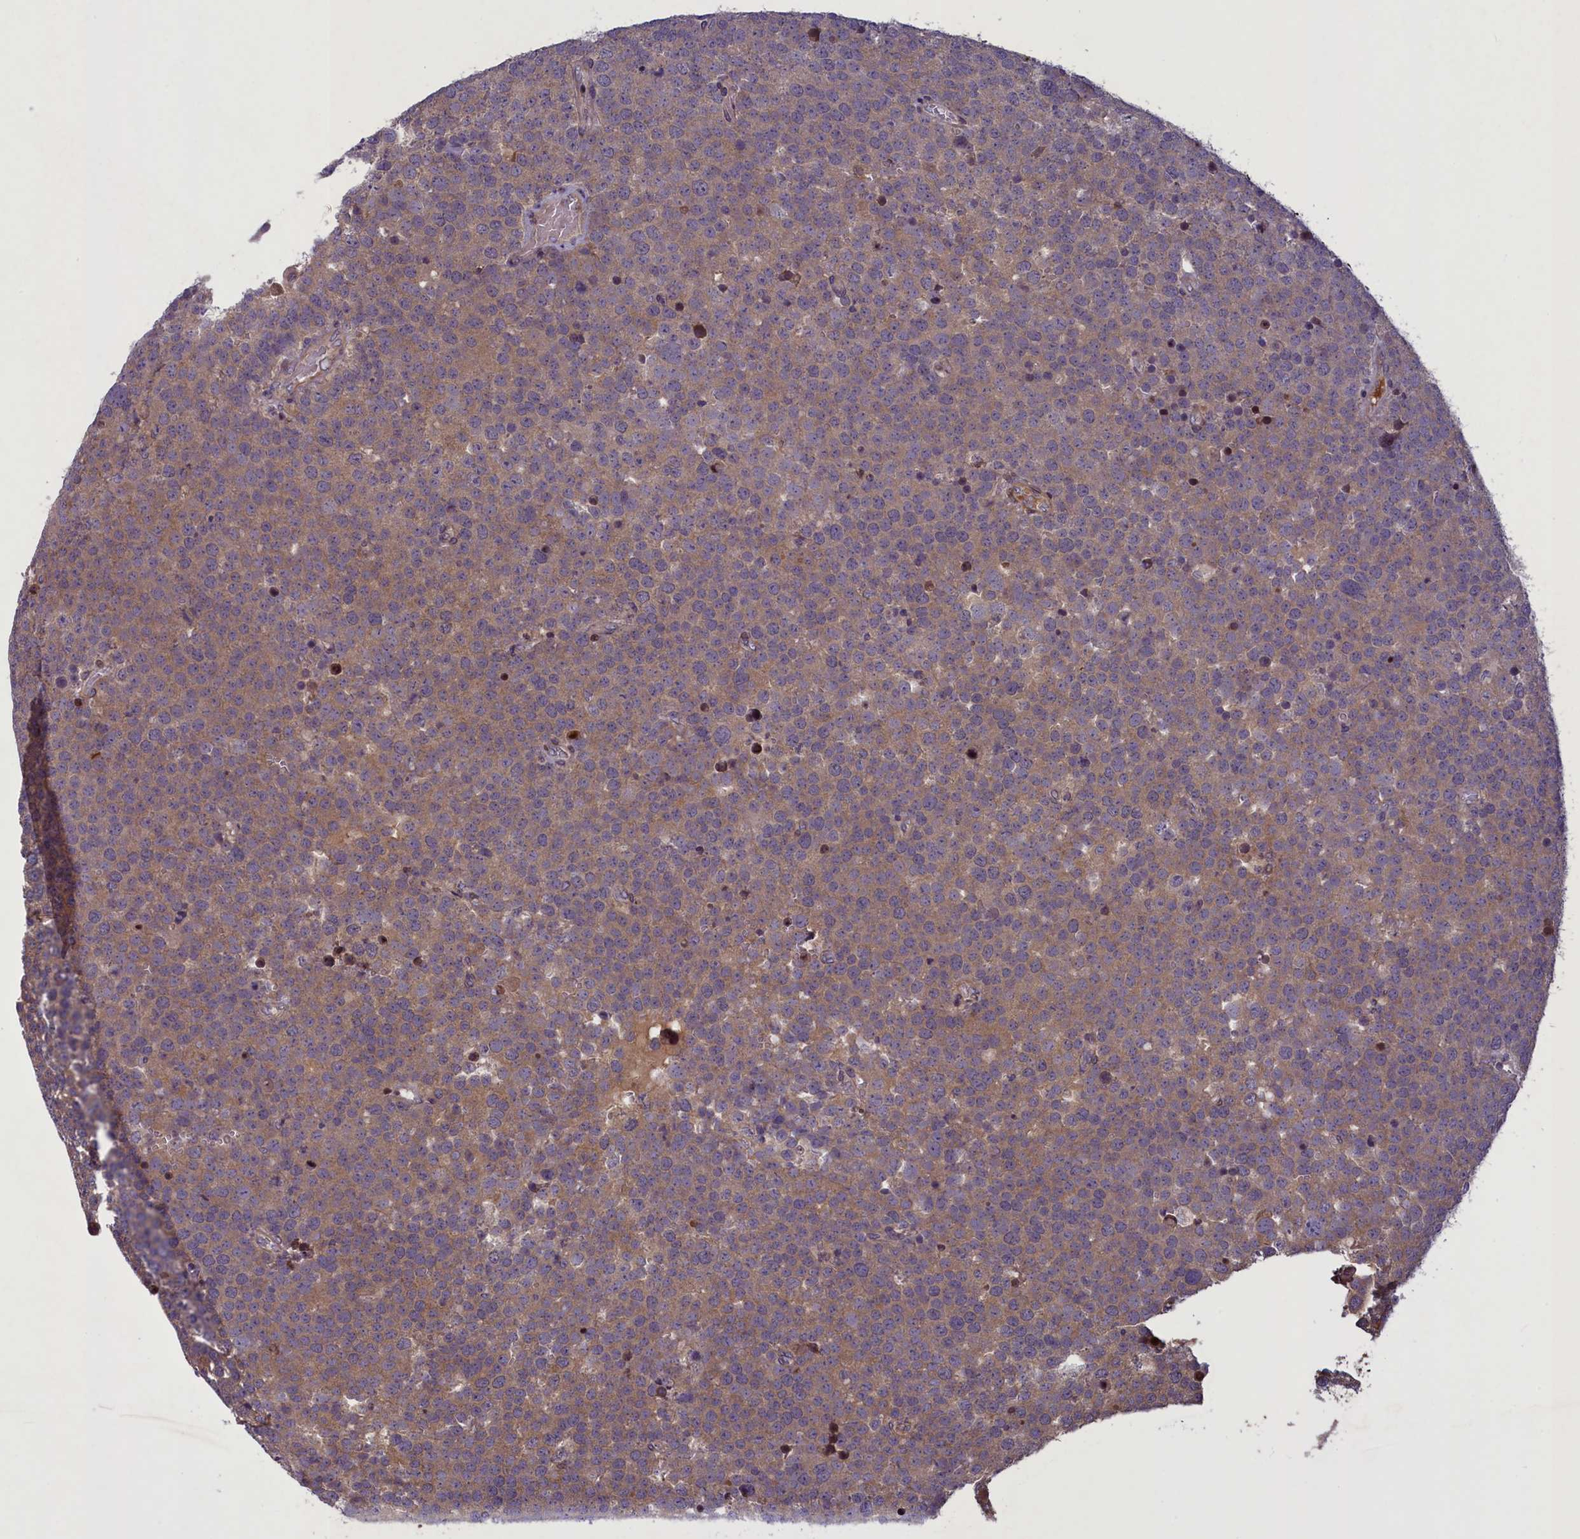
{"staining": {"intensity": "weak", "quantity": ">75%", "location": "cytoplasmic/membranous"}, "tissue": "testis cancer", "cell_type": "Tumor cells", "image_type": "cancer", "snomed": [{"axis": "morphology", "description": "Seminoma, NOS"}, {"axis": "topography", "description": "Testis"}], "caption": "The histopathology image reveals staining of testis cancer, revealing weak cytoplasmic/membranous protein expression (brown color) within tumor cells.", "gene": "MAN2C1", "patient": {"sex": "male", "age": 71}}